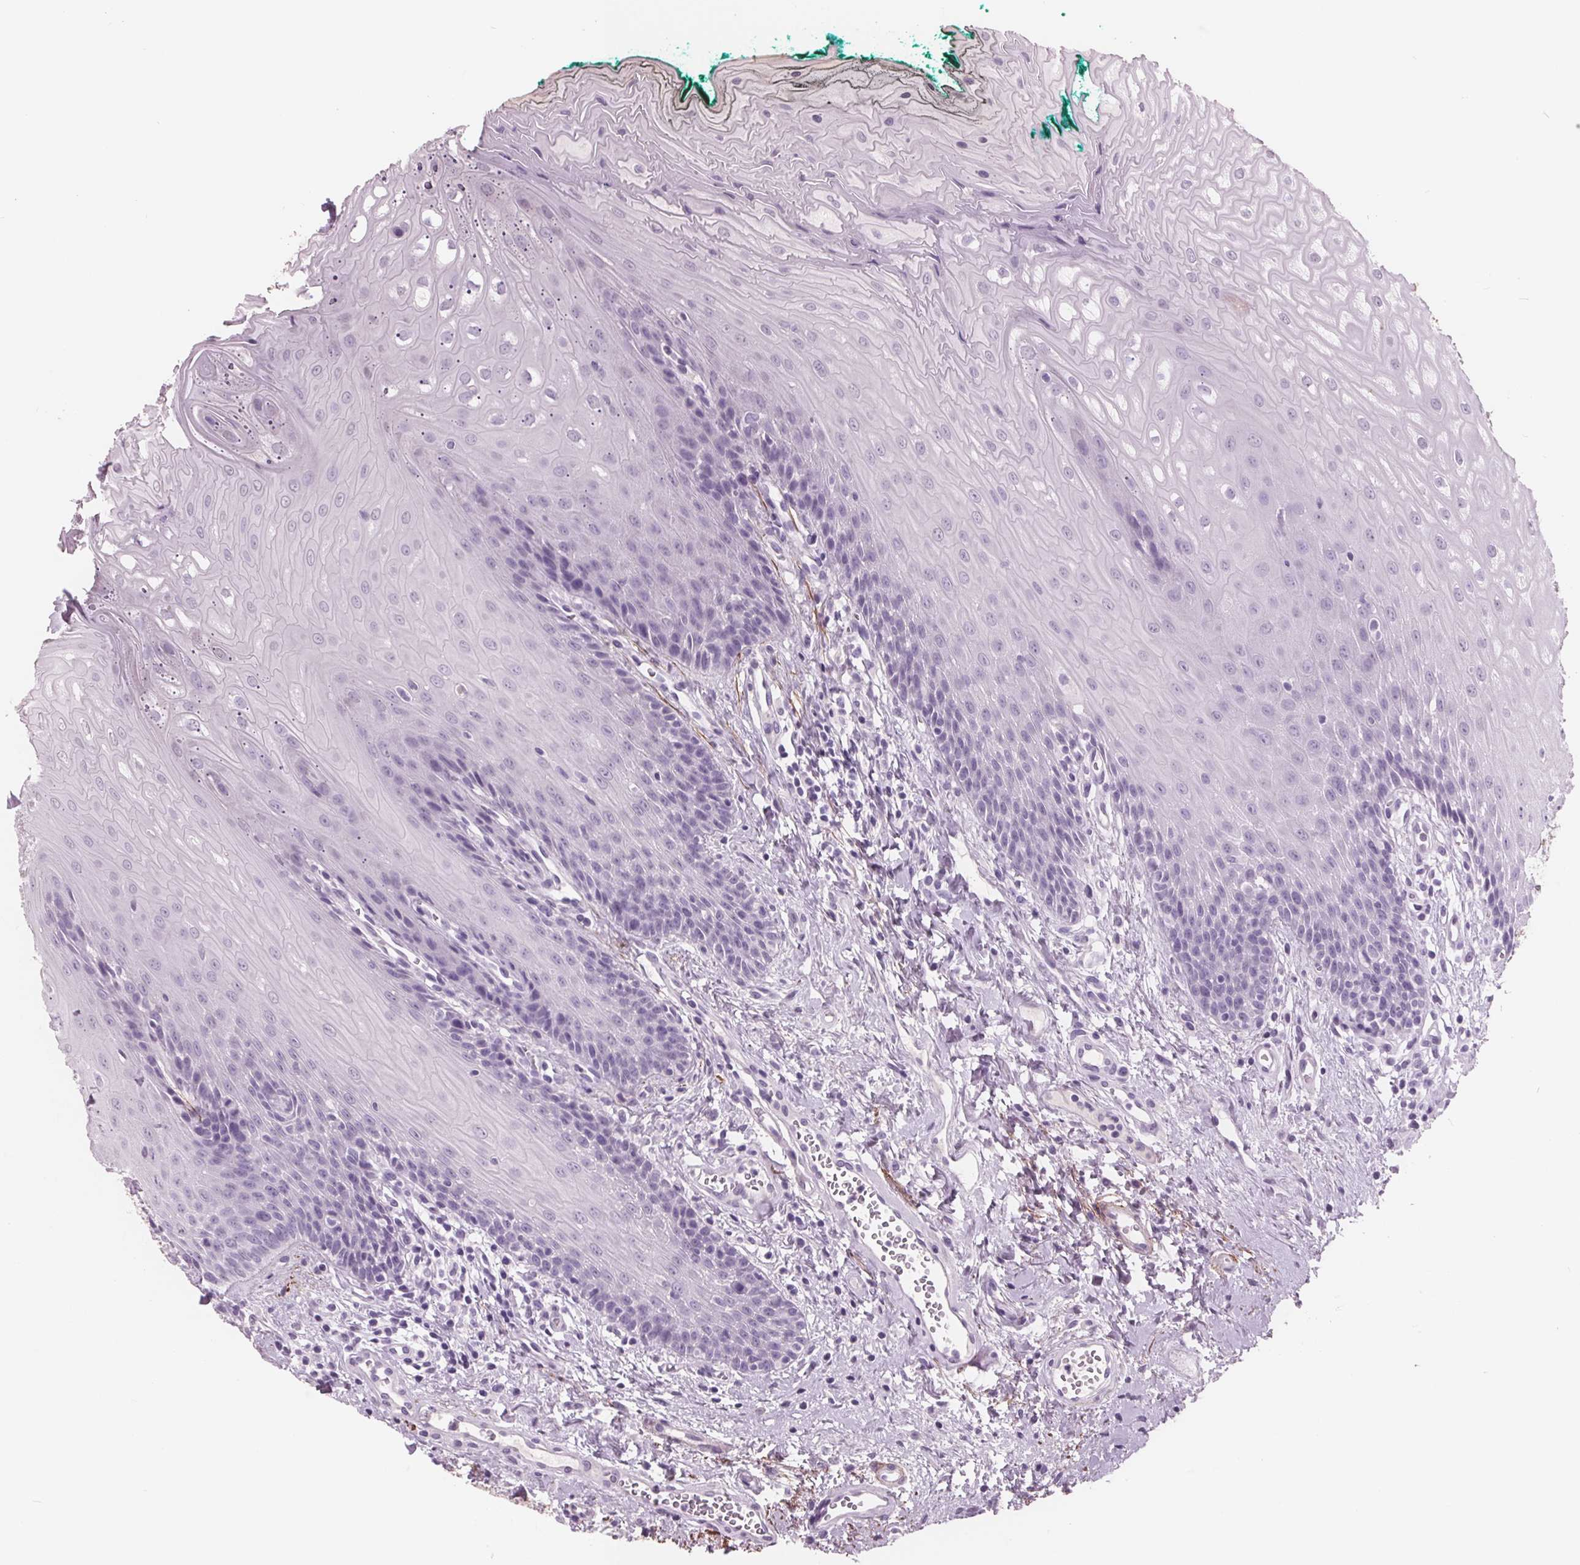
{"staining": {"intensity": "negative", "quantity": "none", "location": "none"}, "tissue": "oral mucosa", "cell_type": "Squamous epithelial cells", "image_type": "normal", "snomed": [{"axis": "morphology", "description": "Normal tissue, NOS"}, {"axis": "topography", "description": "Oral tissue"}], "caption": "Protein analysis of unremarkable oral mucosa demonstrates no significant staining in squamous epithelial cells. Brightfield microscopy of immunohistochemistry stained with DAB (brown) and hematoxylin (blue), captured at high magnification.", "gene": "AMBP", "patient": {"sex": "female", "age": 68}}